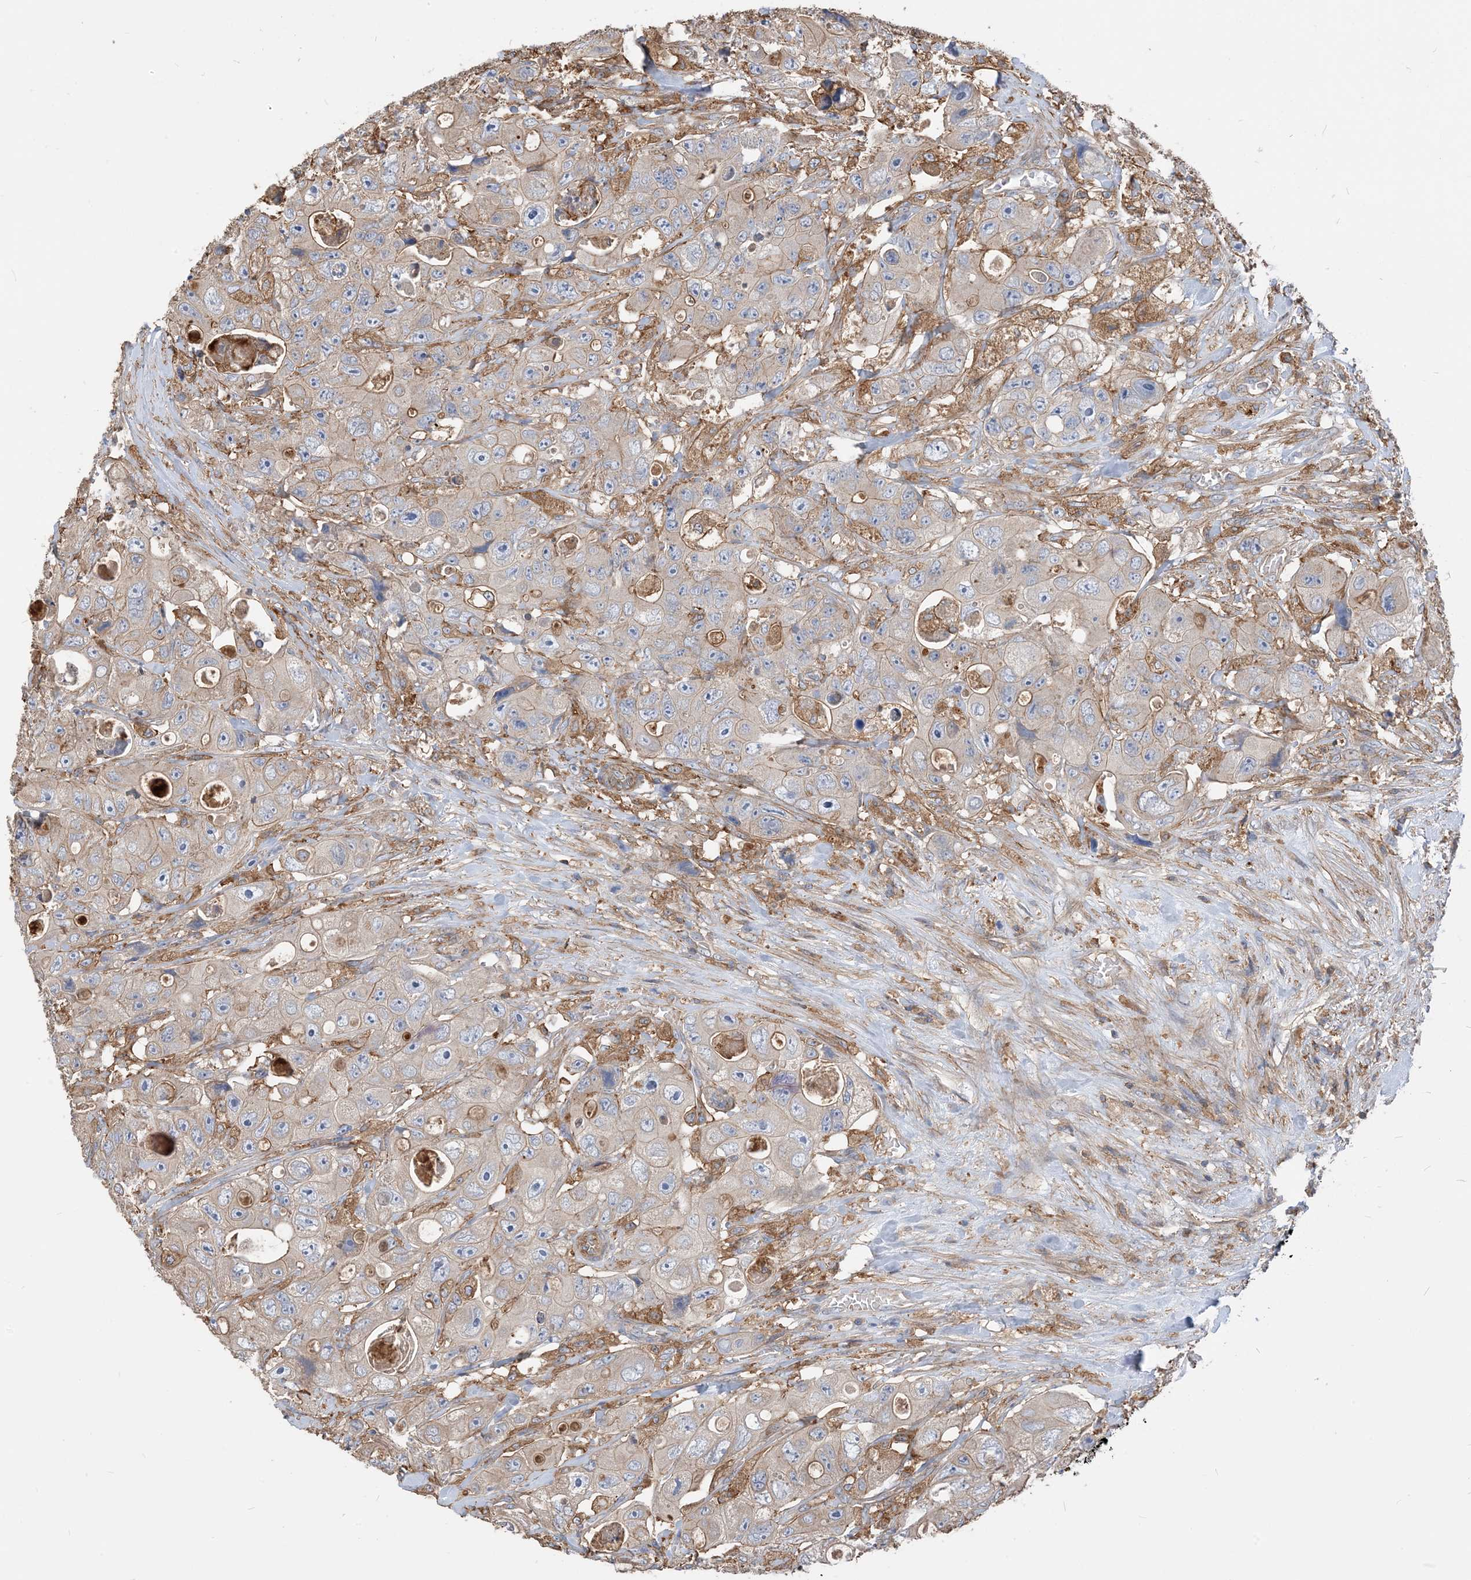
{"staining": {"intensity": "weak", "quantity": "25%-75%", "location": "cytoplasmic/membranous"}, "tissue": "colorectal cancer", "cell_type": "Tumor cells", "image_type": "cancer", "snomed": [{"axis": "morphology", "description": "Adenocarcinoma, NOS"}, {"axis": "topography", "description": "Colon"}], "caption": "Colorectal adenocarcinoma stained with immunohistochemistry (IHC) exhibits weak cytoplasmic/membranous expression in about 25%-75% of tumor cells.", "gene": "PARVG", "patient": {"sex": "female", "age": 46}}